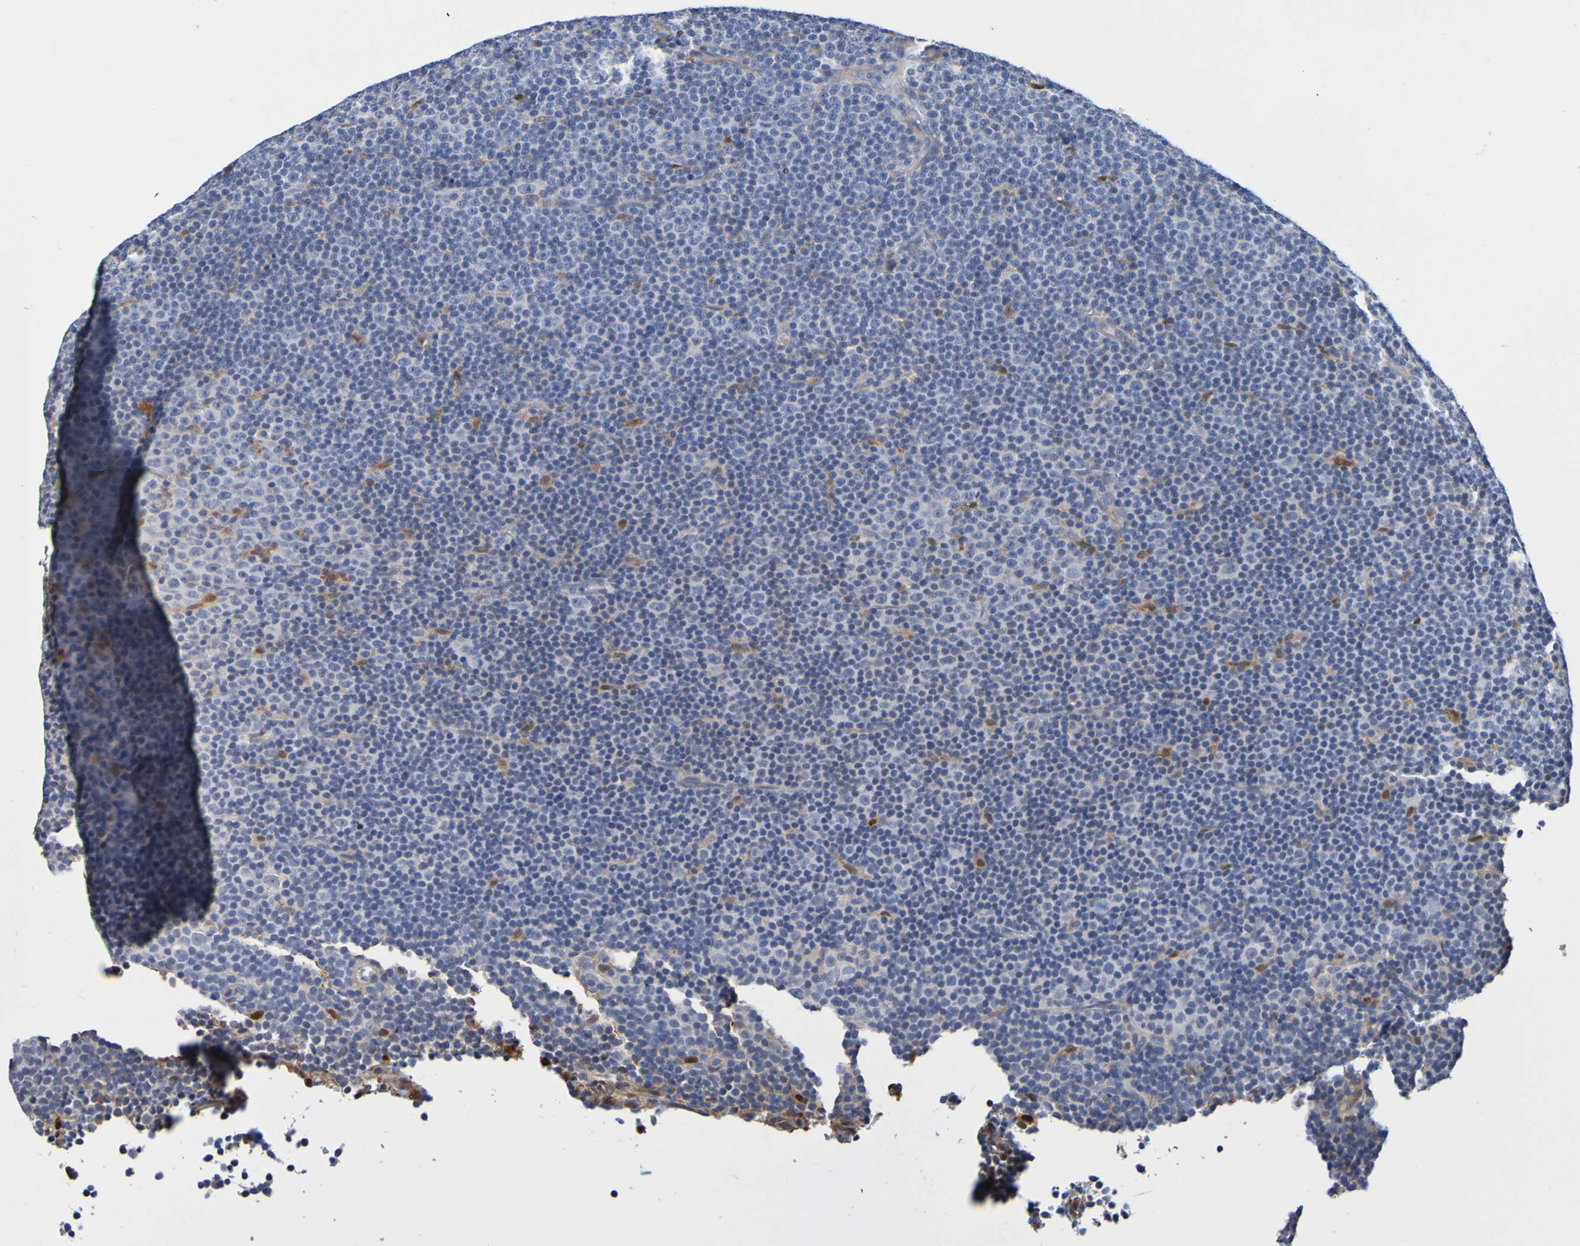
{"staining": {"intensity": "negative", "quantity": "none", "location": "none"}, "tissue": "lymphoma", "cell_type": "Tumor cells", "image_type": "cancer", "snomed": [{"axis": "morphology", "description": "Malignant lymphoma, non-Hodgkin's type, Low grade"}, {"axis": "topography", "description": "Lymph node"}], "caption": "Immunohistochemical staining of lymphoma reveals no significant expression in tumor cells.", "gene": "METAP2", "patient": {"sex": "female", "age": 67}}